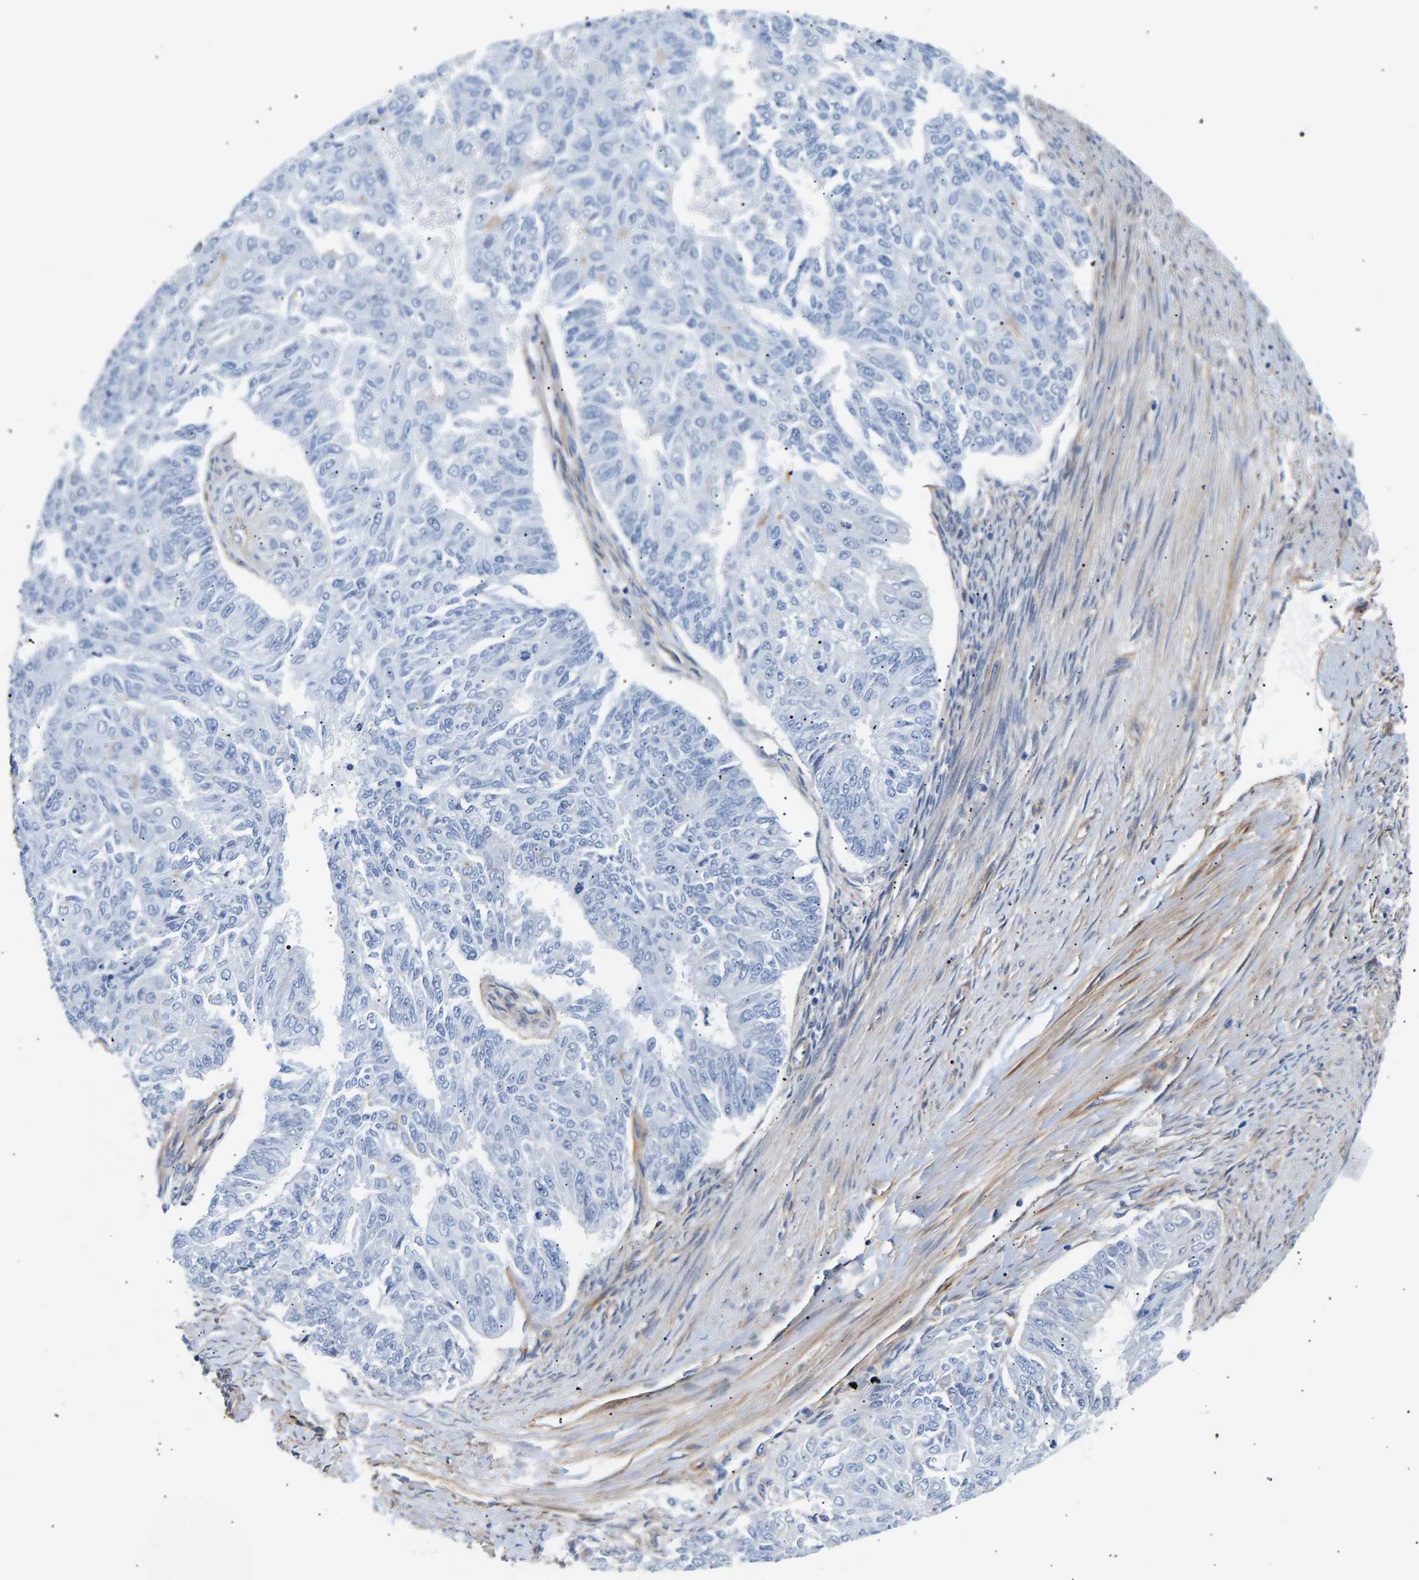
{"staining": {"intensity": "negative", "quantity": "none", "location": "none"}, "tissue": "endometrial cancer", "cell_type": "Tumor cells", "image_type": "cancer", "snomed": [{"axis": "morphology", "description": "Adenocarcinoma, NOS"}, {"axis": "topography", "description": "Endometrium"}], "caption": "An image of human endometrial cancer (adenocarcinoma) is negative for staining in tumor cells. Nuclei are stained in blue.", "gene": "IGFBP7", "patient": {"sex": "female", "age": 32}}